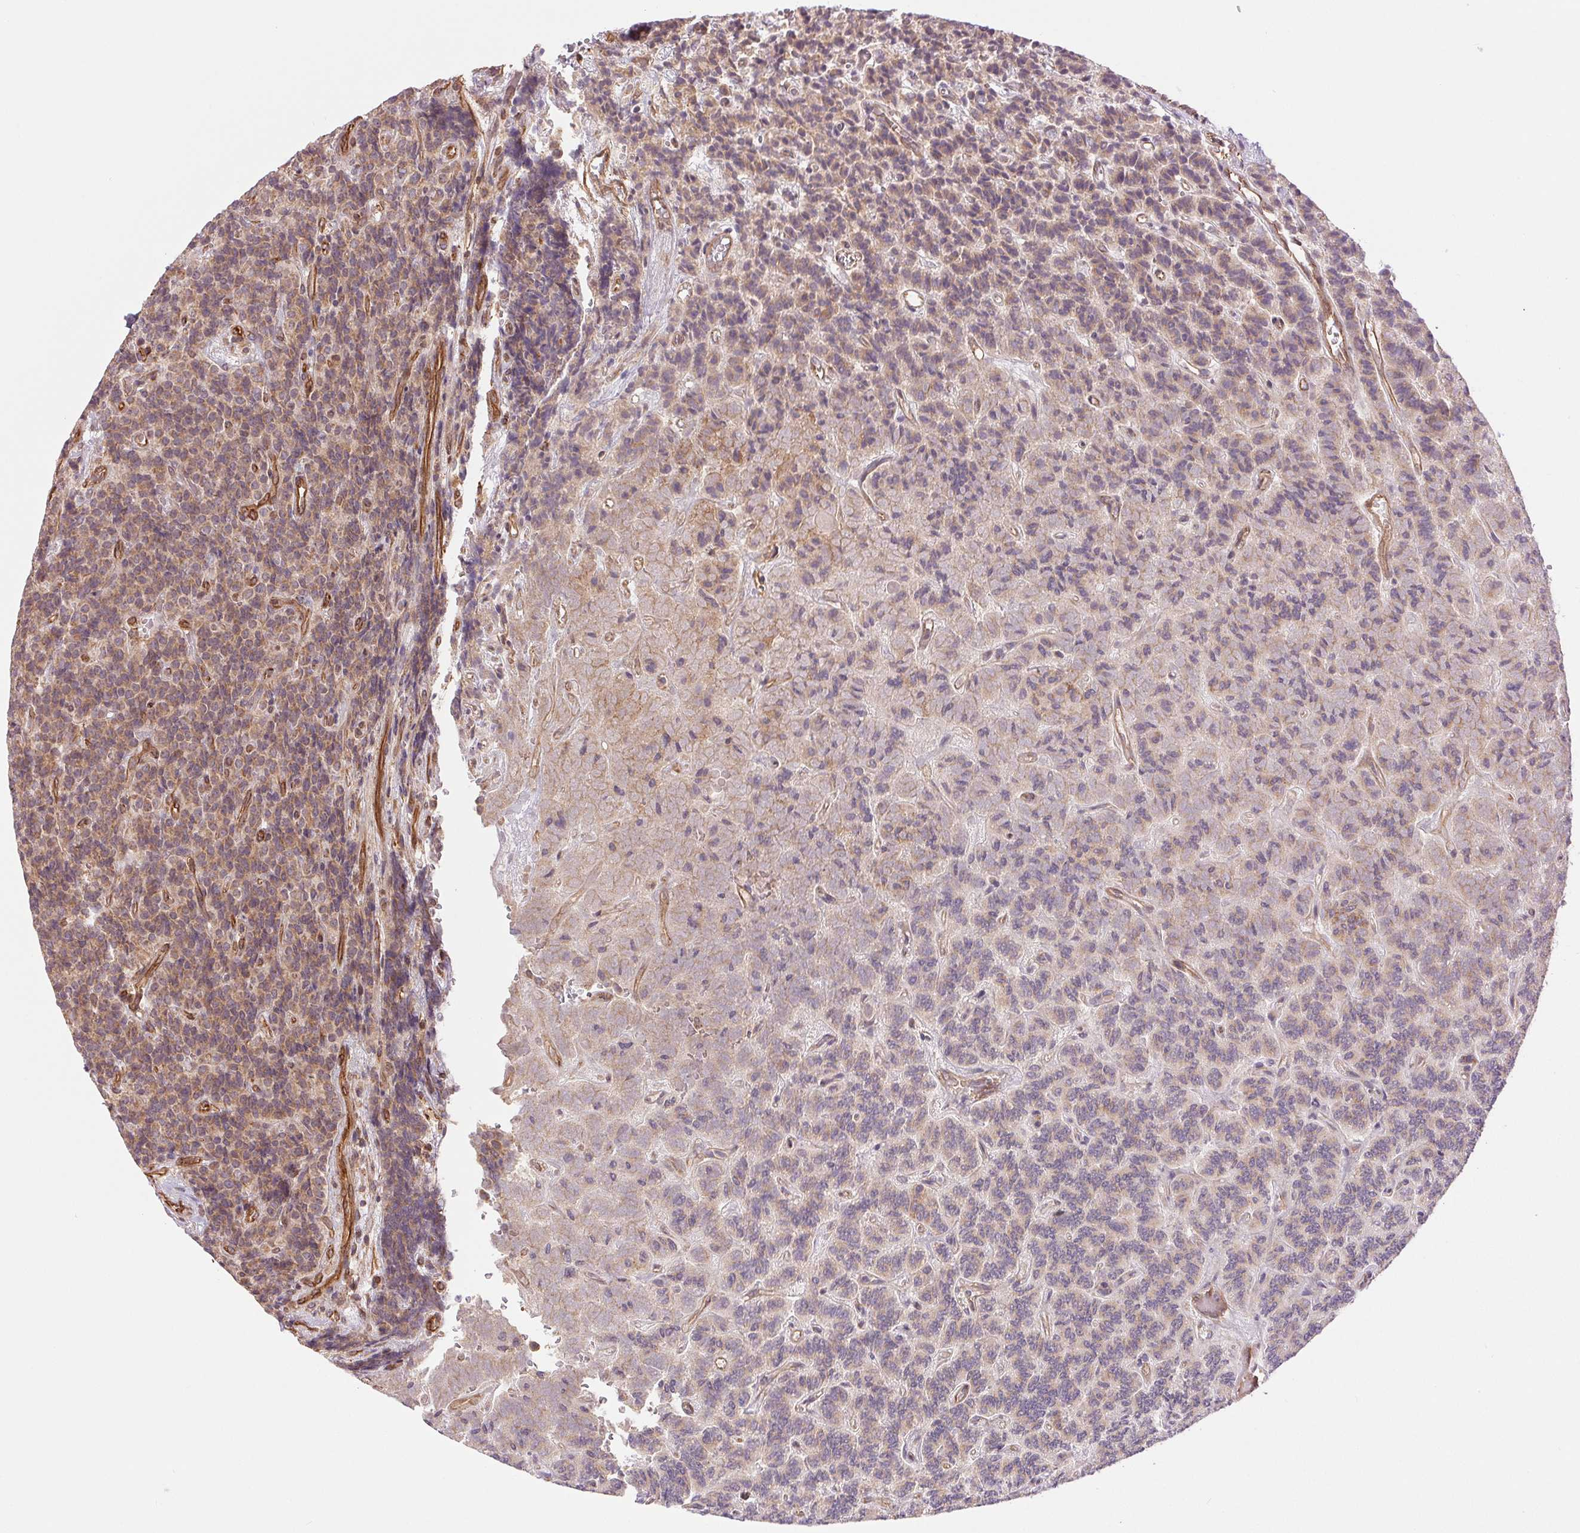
{"staining": {"intensity": "weak", "quantity": "25%-75%", "location": "cytoplasmic/membranous"}, "tissue": "carcinoid", "cell_type": "Tumor cells", "image_type": "cancer", "snomed": [{"axis": "morphology", "description": "Carcinoid, malignant, NOS"}, {"axis": "topography", "description": "Pancreas"}], "caption": "IHC histopathology image of carcinoid stained for a protein (brown), which shows low levels of weak cytoplasmic/membranous expression in approximately 25%-75% of tumor cells.", "gene": "STARD7", "patient": {"sex": "male", "age": 36}}